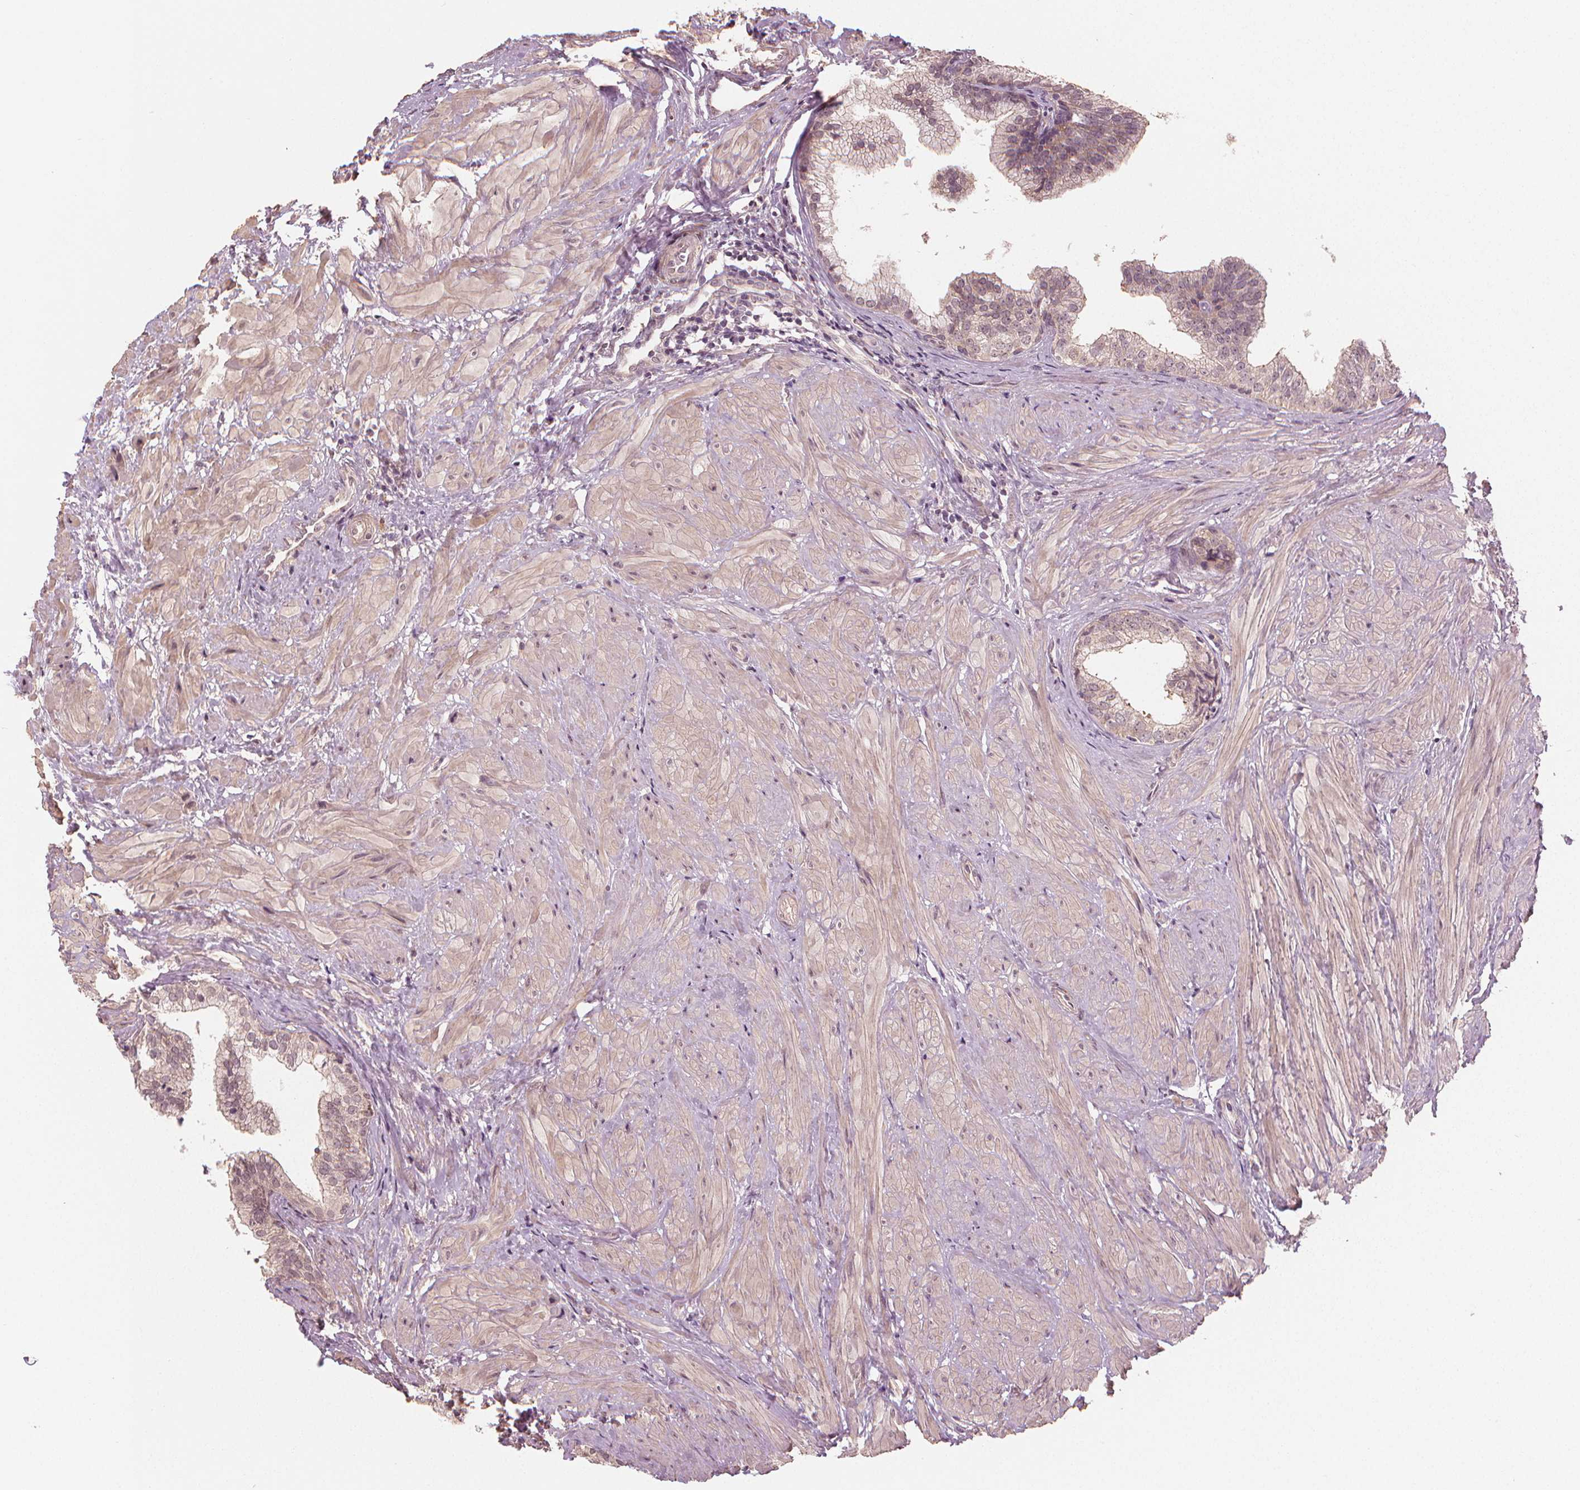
{"staining": {"intensity": "moderate", "quantity": "<25%", "location": "cytoplasmic/membranous"}, "tissue": "prostate", "cell_type": "Glandular cells", "image_type": "normal", "snomed": [{"axis": "morphology", "description": "Normal tissue, NOS"}, {"axis": "topography", "description": "Prostate"}, {"axis": "topography", "description": "Peripheral nerve tissue"}], "caption": "Protein expression analysis of benign human prostate reveals moderate cytoplasmic/membranous expression in about <25% of glandular cells.", "gene": "CLBA1", "patient": {"sex": "male", "age": 55}}